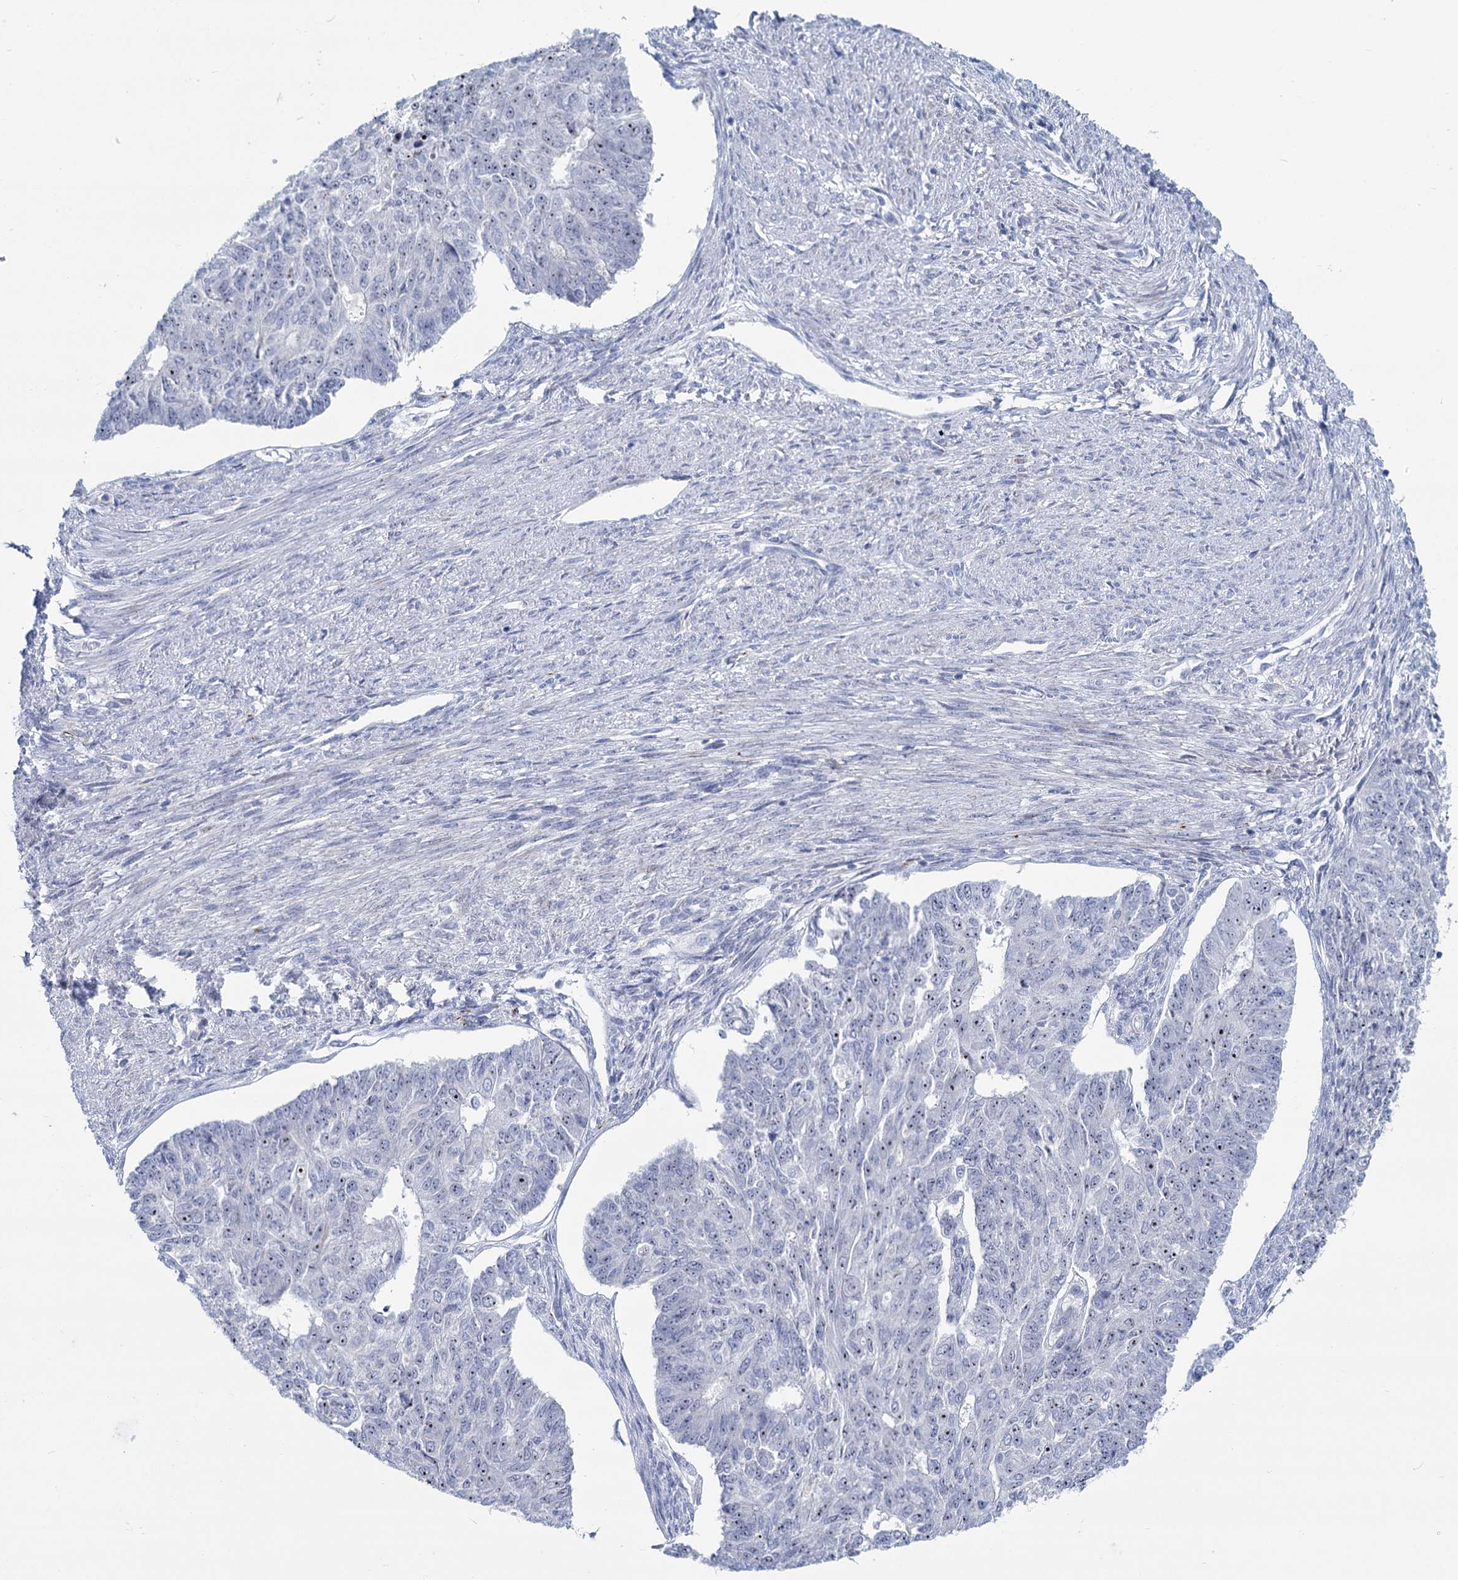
{"staining": {"intensity": "weak", "quantity": "<25%", "location": "nuclear"}, "tissue": "endometrial cancer", "cell_type": "Tumor cells", "image_type": "cancer", "snomed": [{"axis": "morphology", "description": "Adenocarcinoma, NOS"}, {"axis": "topography", "description": "Endometrium"}], "caption": "IHC photomicrograph of neoplastic tissue: endometrial cancer stained with DAB shows no significant protein positivity in tumor cells. (DAB (3,3'-diaminobenzidine) immunohistochemistry (IHC) with hematoxylin counter stain).", "gene": "SH3TC2", "patient": {"sex": "female", "age": 32}}